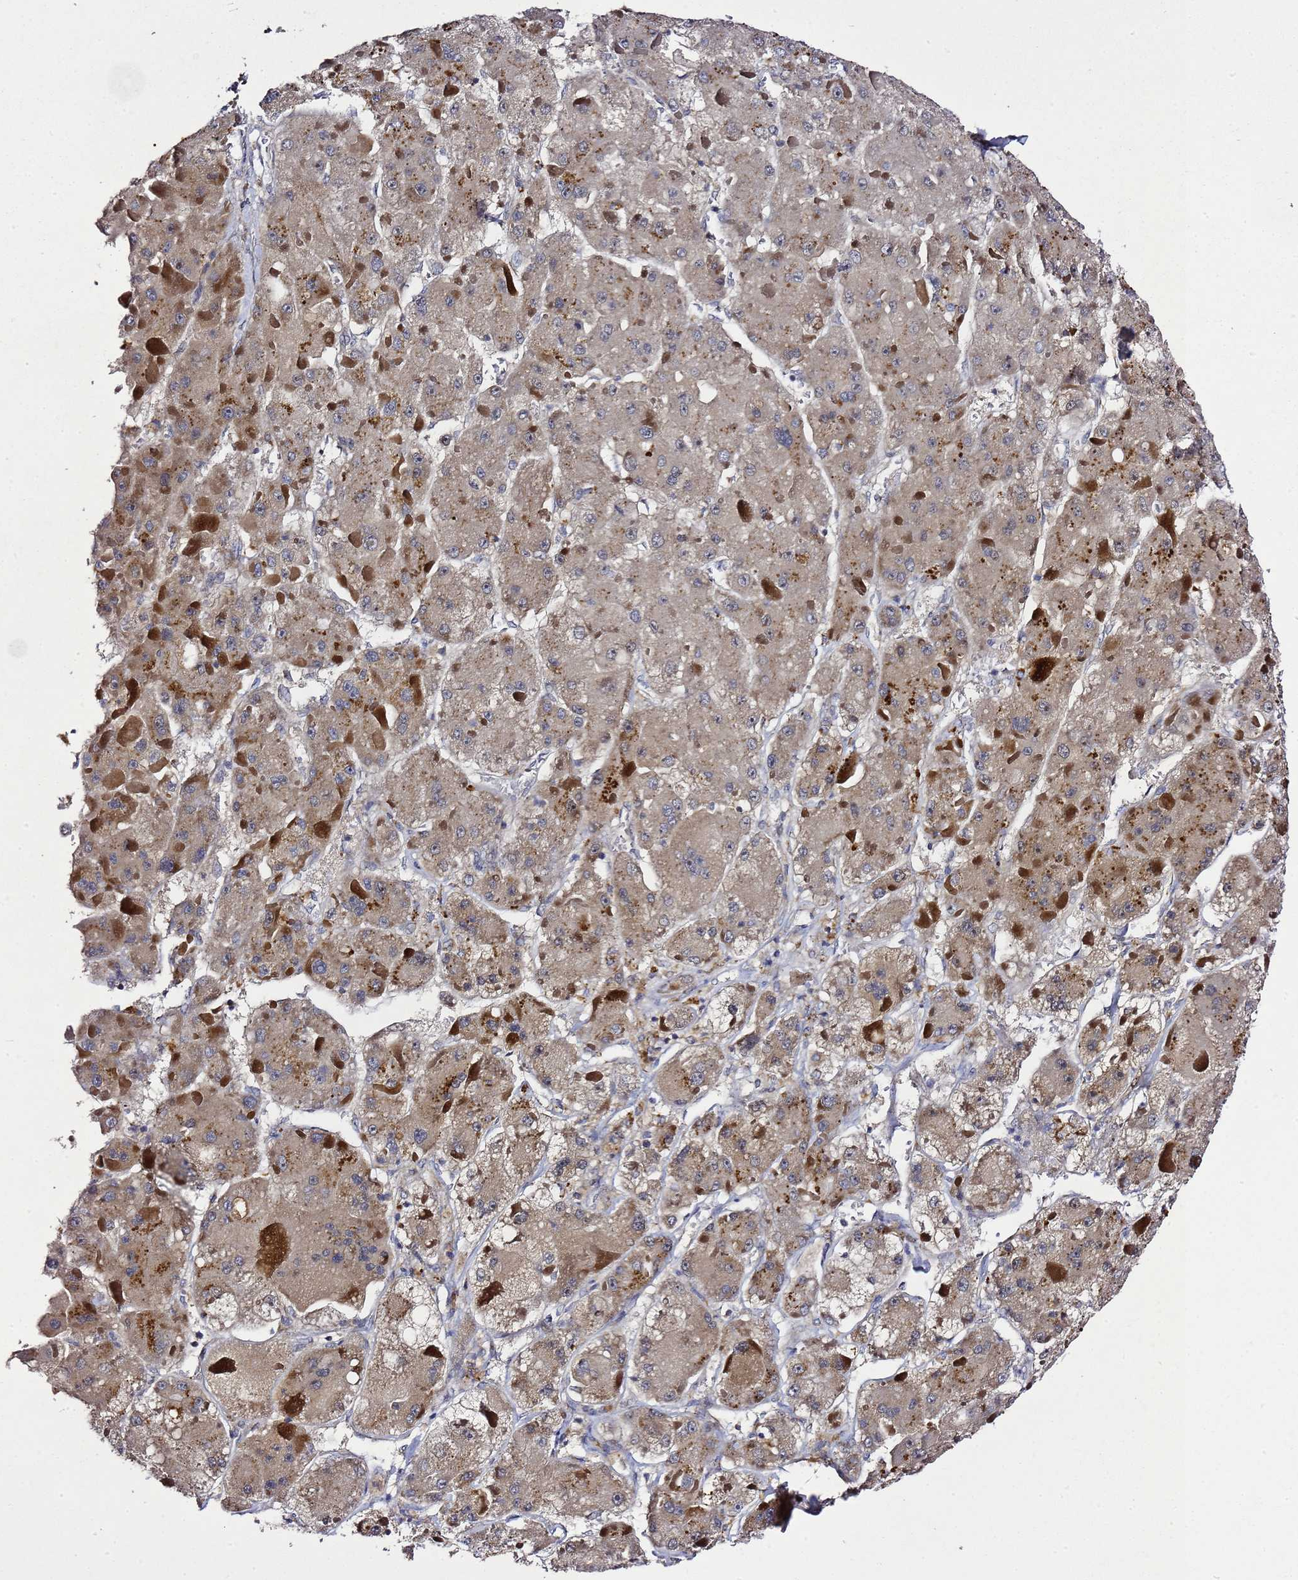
{"staining": {"intensity": "weak", "quantity": "<25%", "location": "cytoplasmic/membranous"}, "tissue": "liver cancer", "cell_type": "Tumor cells", "image_type": "cancer", "snomed": [{"axis": "morphology", "description": "Carcinoma, Hepatocellular, NOS"}, {"axis": "topography", "description": "Liver"}], "caption": "Immunohistochemistry photomicrograph of liver cancer (hepatocellular carcinoma) stained for a protein (brown), which reveals no expression in tumor cells.", "gene": "ALG3", "patient": {"sex": "female", "age": 73}}